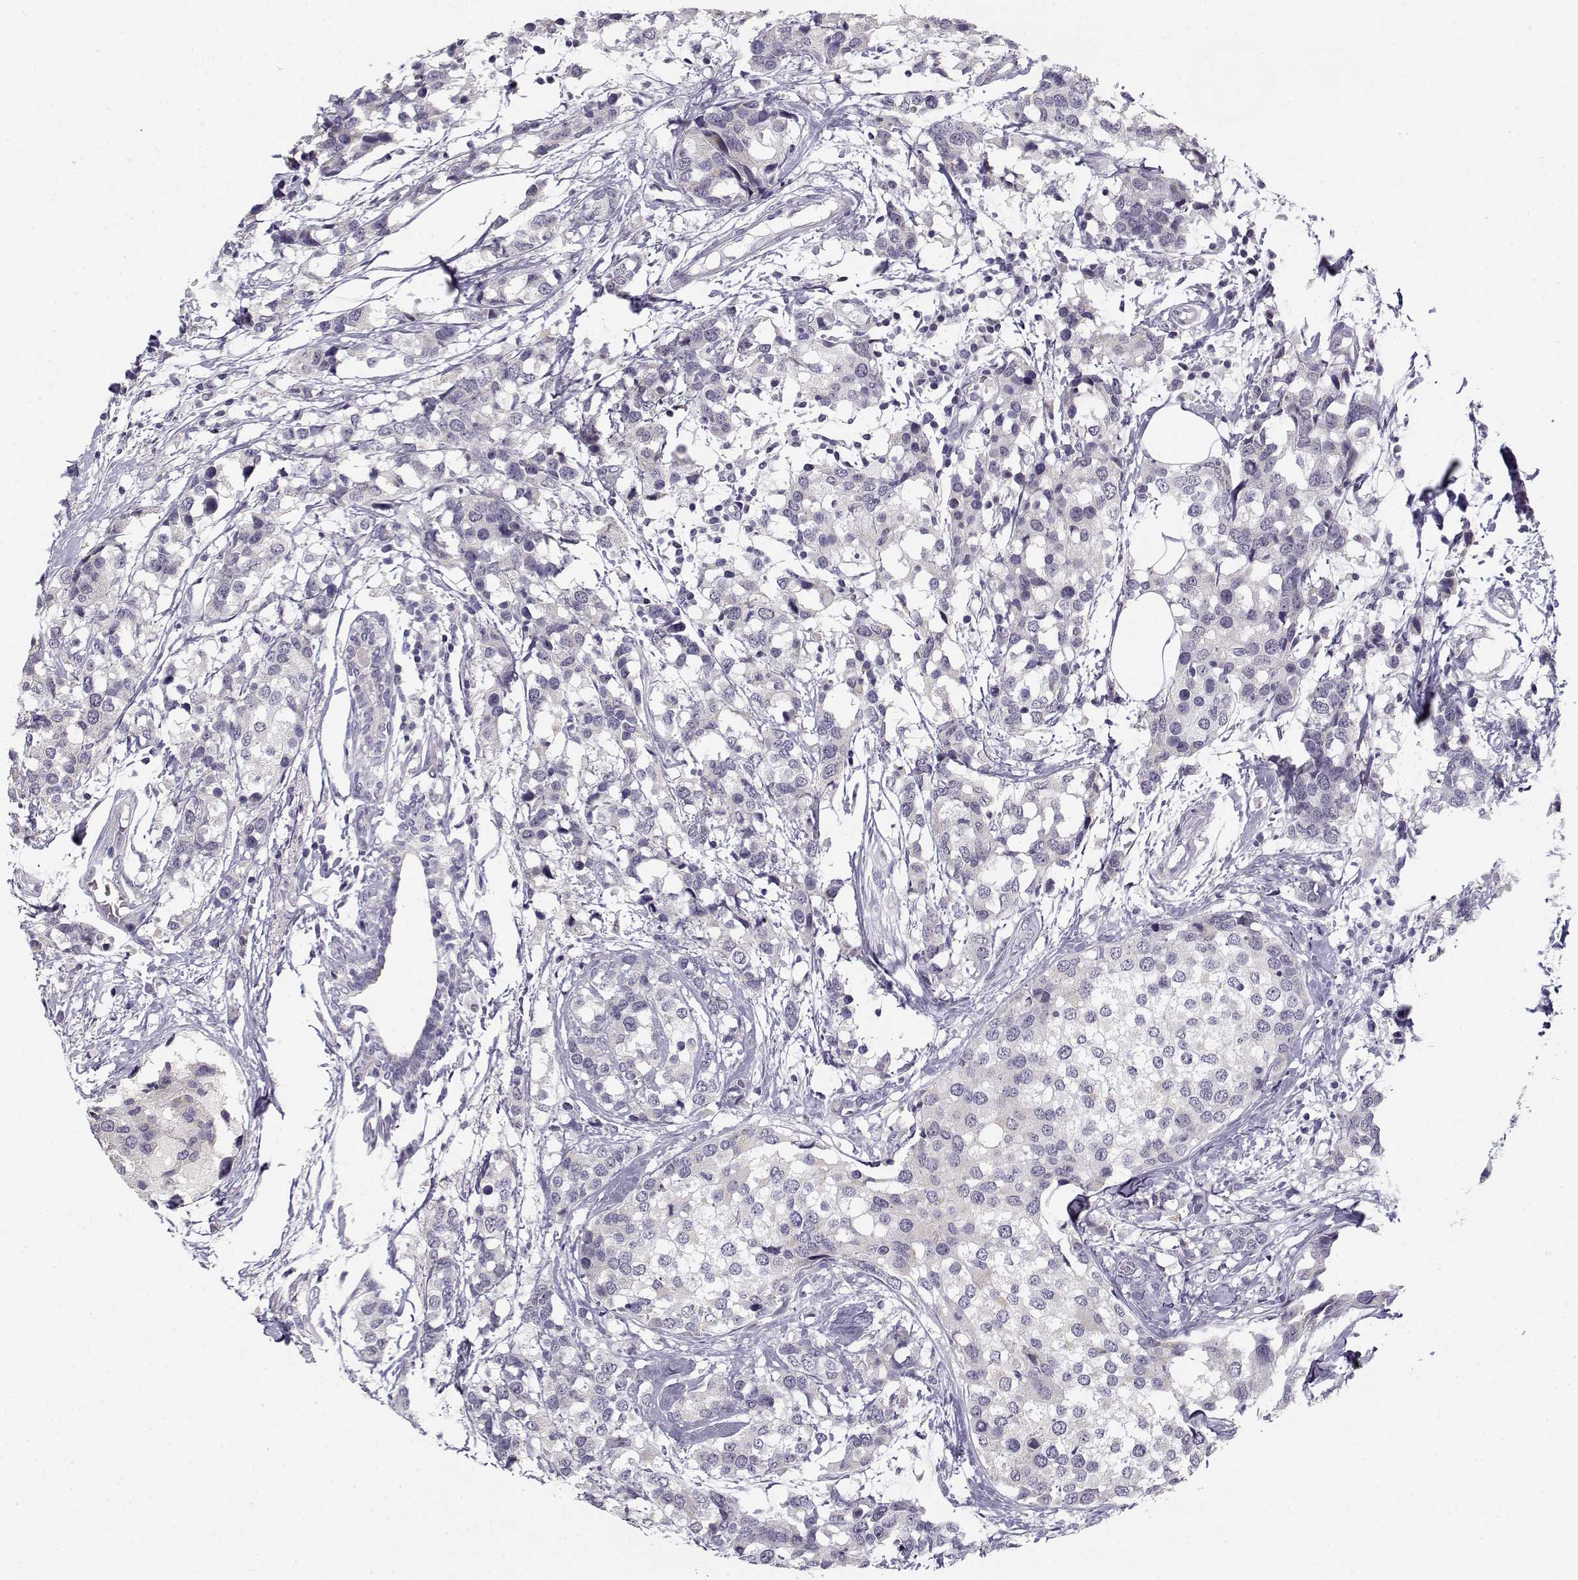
{"staining": {"intensity": "negative", "quantity": "none", "location": "none"}, "tissue": "breast cancer", "cell_type": "Tumor cells", "image_type": "cancer", "snomed": [{"axis": "morphology", "description": "Lobular carcinoma"}, {"axis": "topography", "description": "Breast"}], "caption": "Breast lobular carcinoma was stained to show a protein in brown. There is no significant expression in tumor cells.", "gene": "DDX25", "patient": {"sex": "female", "age": 59}}